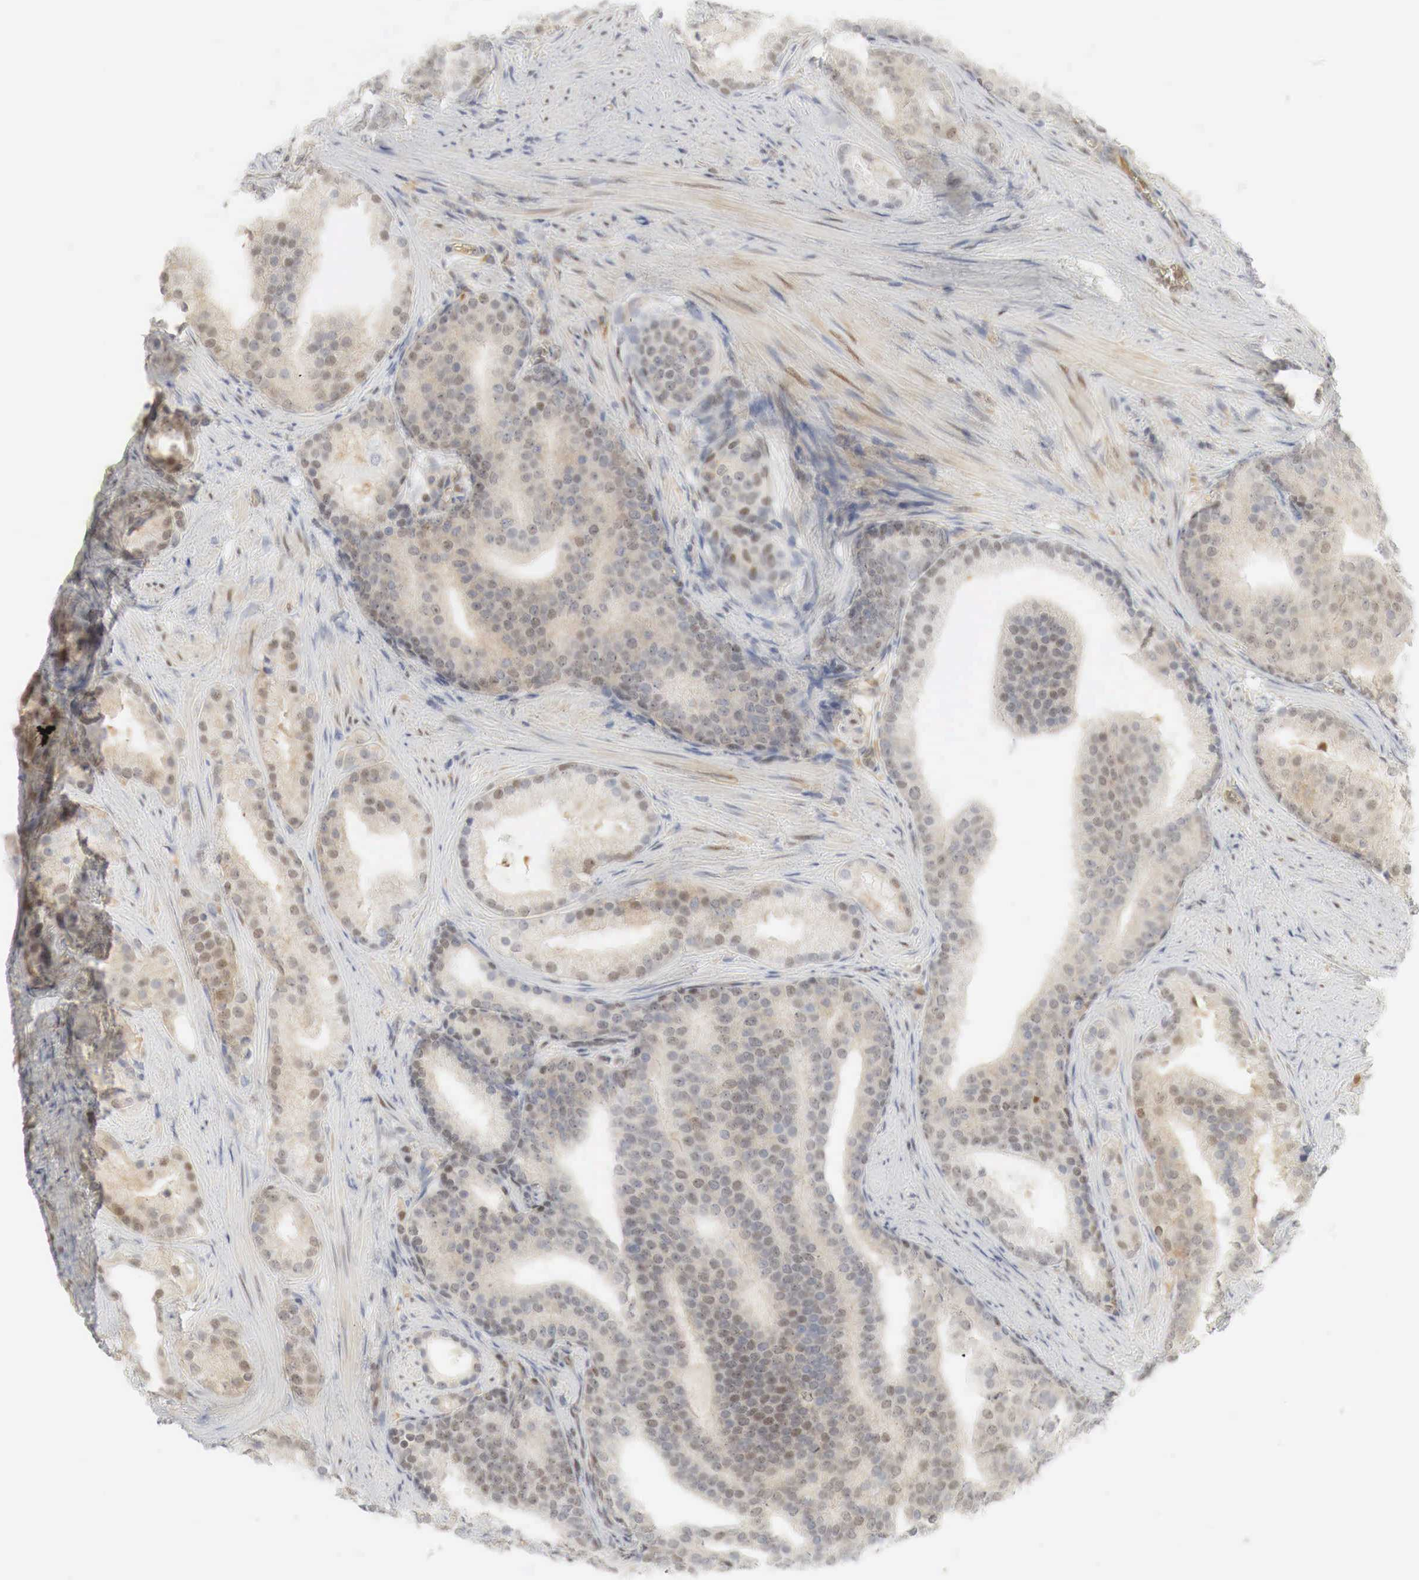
{"staining": {"intensity": "moderate", "quantity": "25%-75%", "location": "cytoplasmic/membranous,nuclear"}, "tissue": "prostate cancer", "cell_type": "Tumor cells", "image_type": "cancer", "snomed": [{"axis": "morphology", "description": "Adenocarcinoma, Low grade"}, {"axis": "topography", "description": "Prostate"}], "caption": "Prostate cancer (adenocarcinoma (low-grade)) stained with a protein marker demonstrates moderate staining in tumor cells.", "gene": "MYC", "patient": {"sex": "male", "age": 71}}